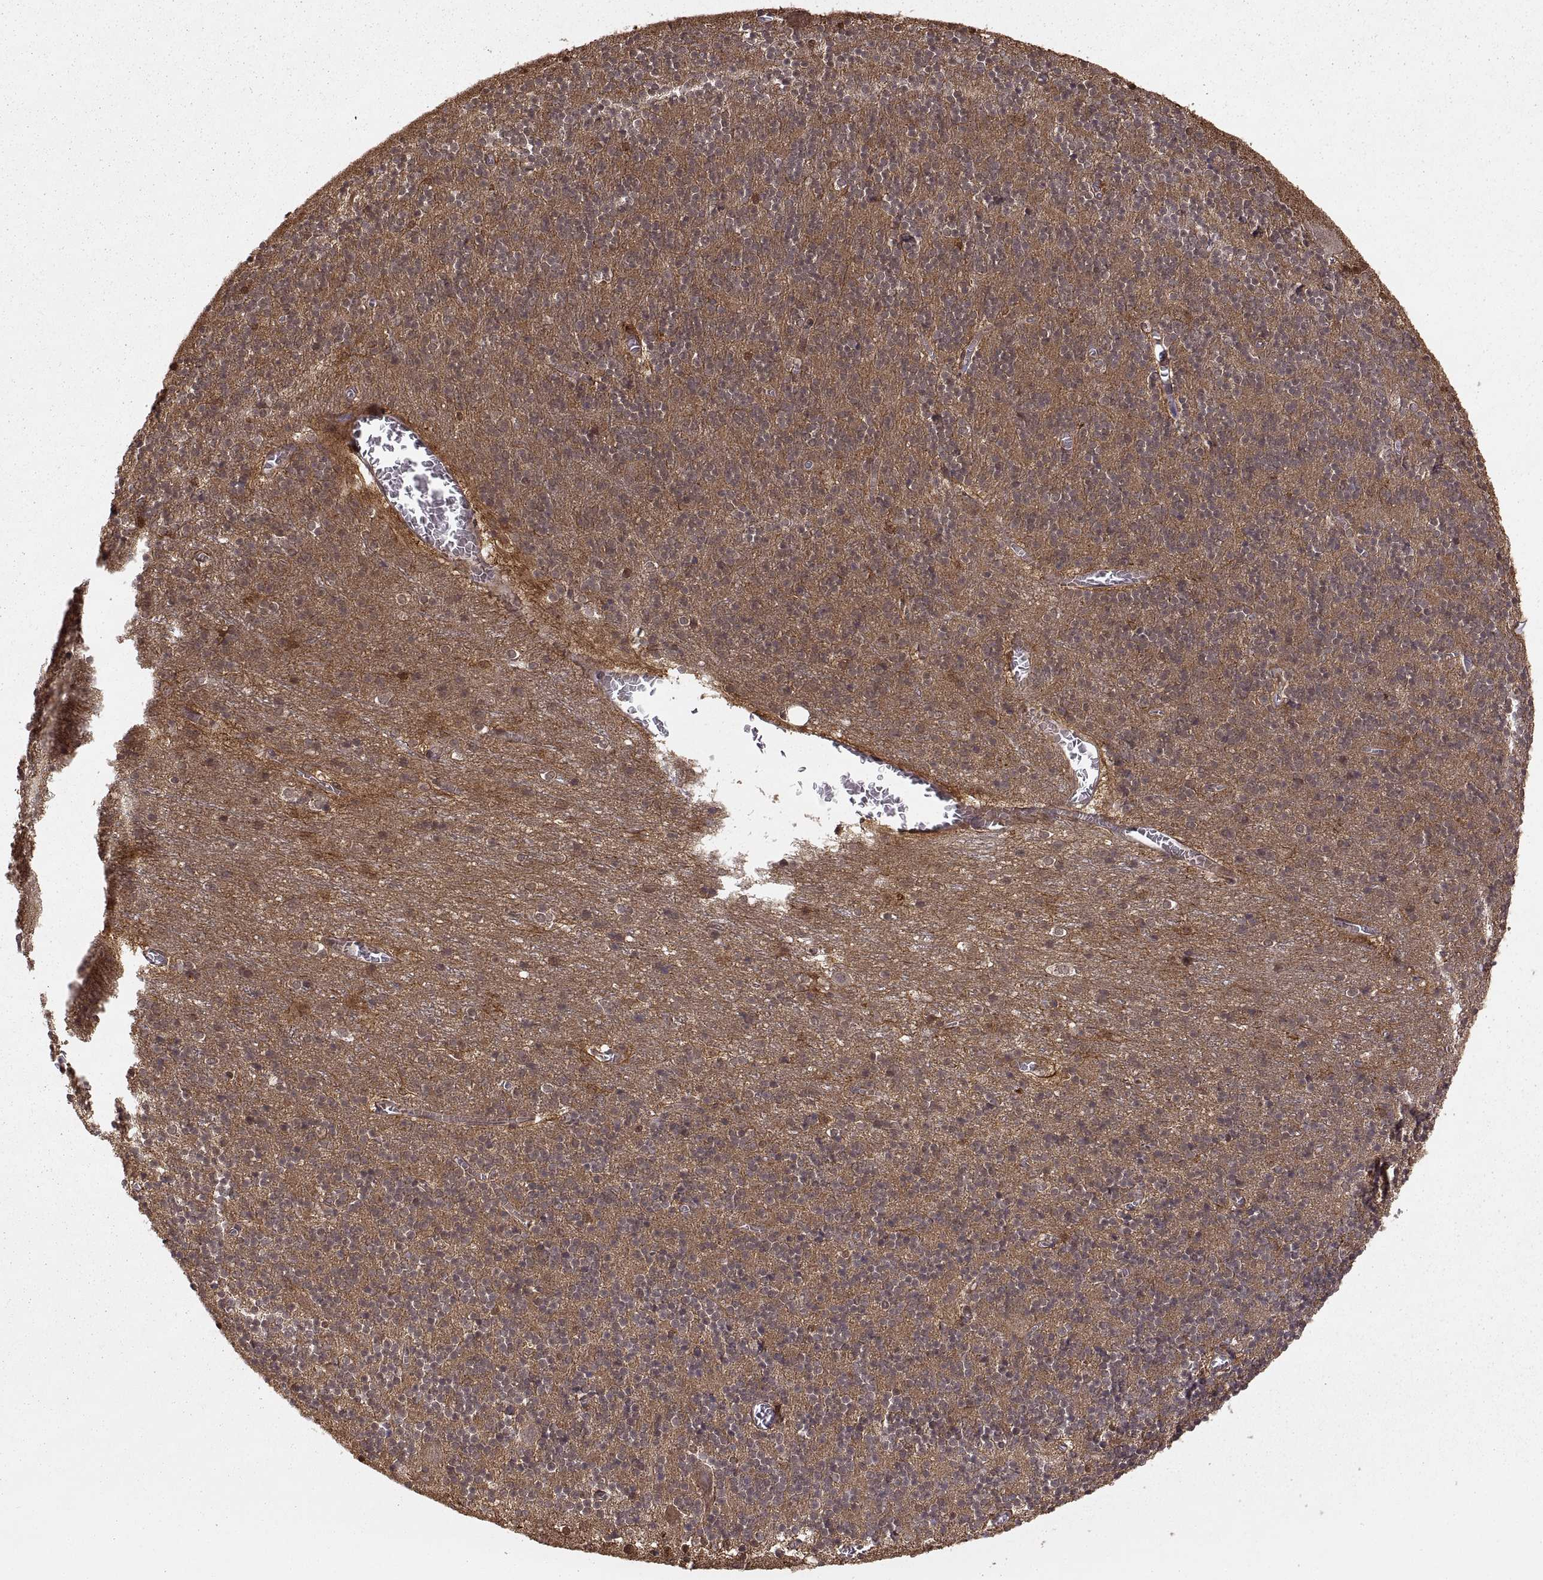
{"staining": {"intensity": "moderate", "quantity": "<25%", "location": "cytoplasmic/membranous,nuclear"}, "tissue": "cerebellum", "cell_type": "Cells in granular layer", "image_type": "normal", "snomed": [{"axis": "morphology", "description": "Normal tissue, NOS"}, {"axis": "topography", "description": "Cerebellum"}], "caption": "DAB immunohistochemical staining of unremarkable cerebellum exhibits moderate cytoplasmic/membranous,nuclear protein expression in about <25% of cells in granular layer.", "gene": "DEDD", "patient": {"sex": "male", "age": 70}}